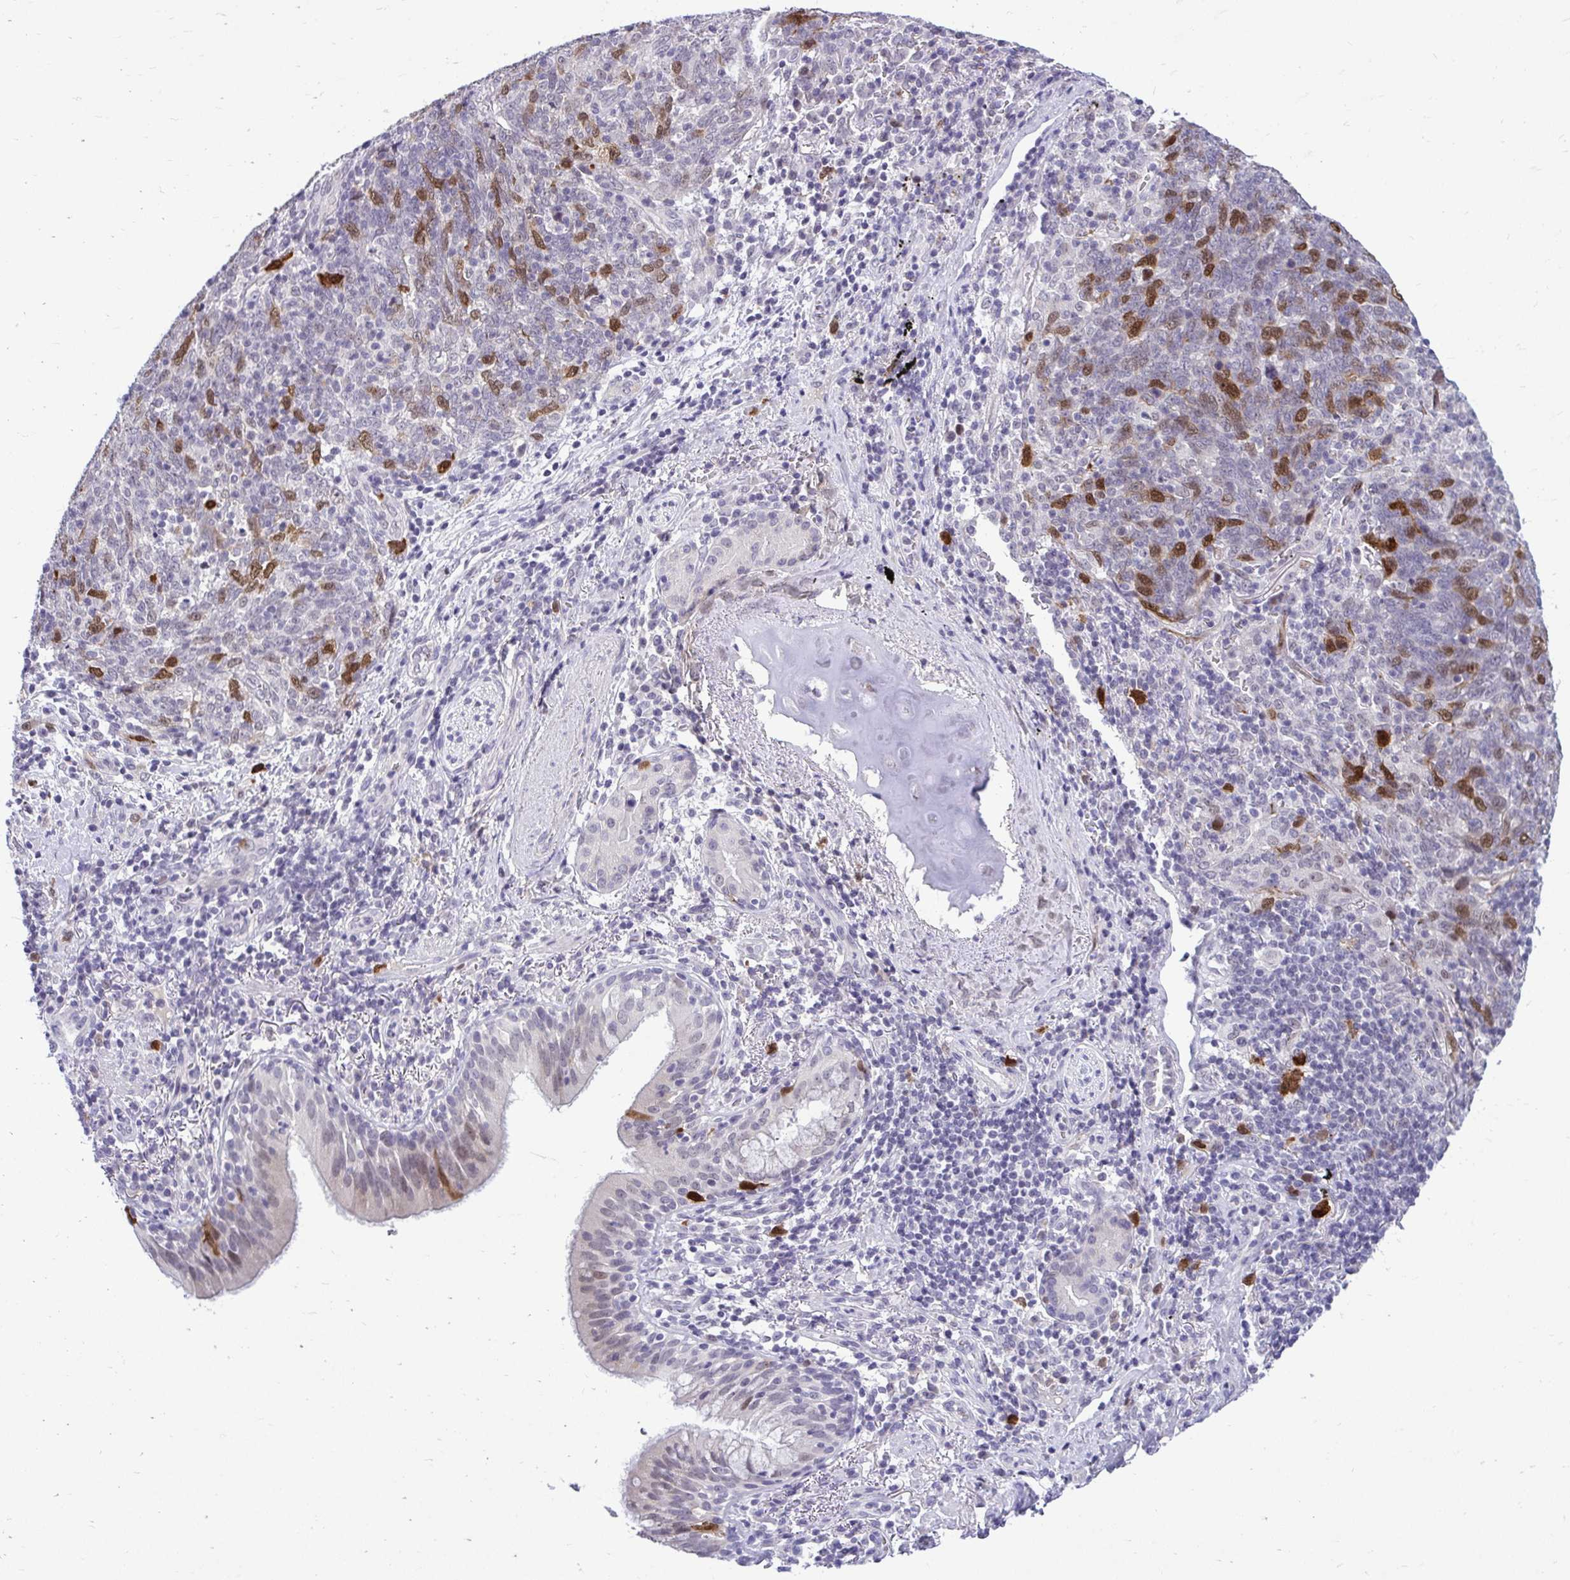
{"staining": {"intensity": "strong", "quantity": "<25%", "location": "cytoplasmic/membranous,nuclear"}, "tissue": "lung cancer", "cell_type": "Tumor cells", "image_type": "cancer", "snomed": [{"axis": "morphology", "description": "Squamous cell carcinoma, NOS"}, {"axis": "topography", "description": "Lung"}], "caption": "Protein expression analysis of squamous cell carcinoma (lung) shows strong cytoplasmic/membranous and nuclear positivity in about <25% of tumor cells. The staining was performed using DAB (3,3'-diaminobenzidine), with brown indicating positive protein expression. Nuclei are stained blue with hematoxylin.", "gene": "CDC20", "patient": {"sex": "female", "age": 72}}